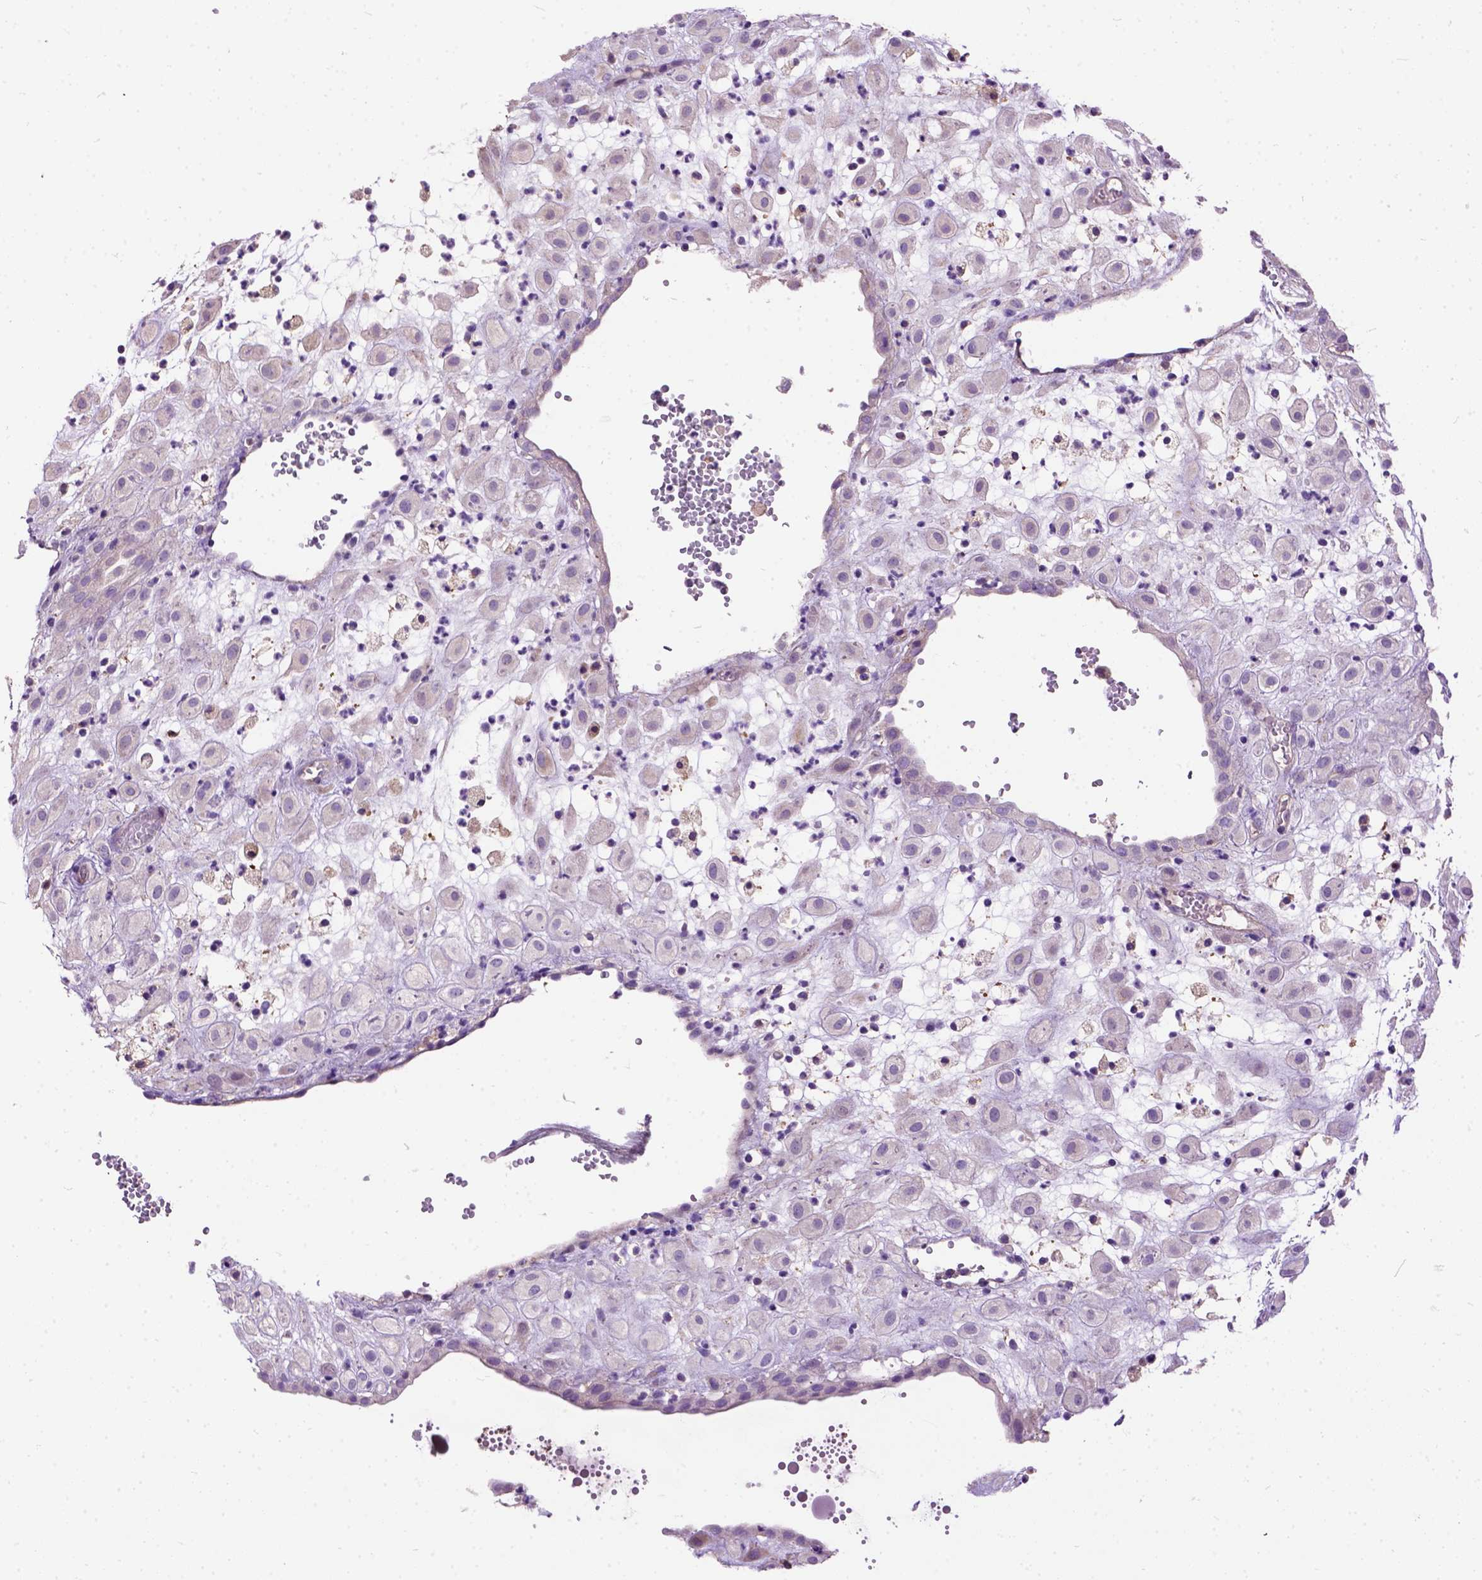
{"staining": {"intensity": "negative", "quantity": "none", "location": "none"}, "tissue": "placenta", "cell_type": "Decidual cells", "image_type": "normal", "snomed": [{"axis": "morphology", "description": "Normal tissue, NOS"}, {"axis": "topography", "description": "Placenta"}], "caption": "A high-resolution micrograph shows immunohistochemistry (IHC) staining of unremarkable placenta, which exhibits no significant positivity in decidual cells. (DAB (3,3'-diaminobenzidine) IHC with hematoxylin counter stain).", "gene": "SEMA4F", "patient": {"sex": "female", "age": 24}}